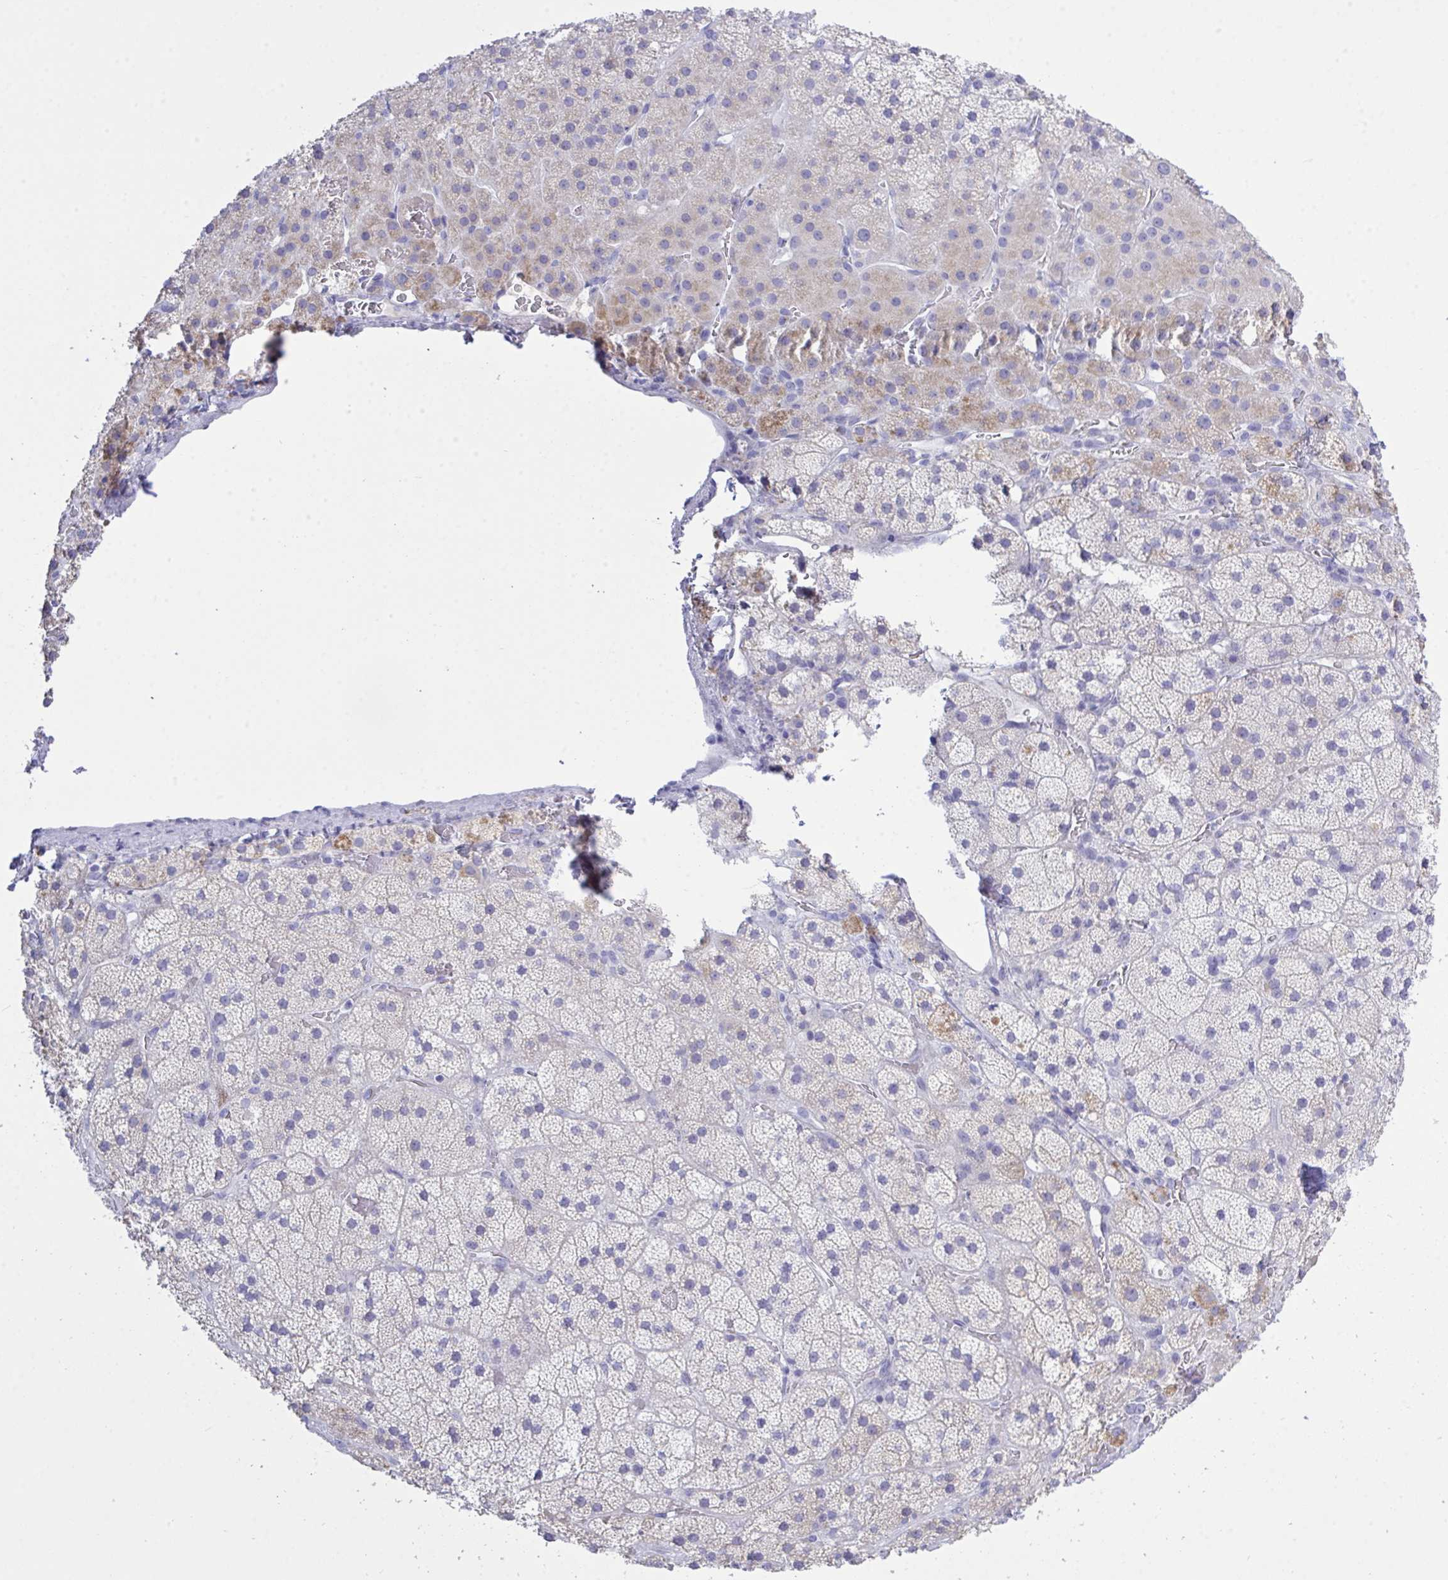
{"staining": {"intensity": "negative", "quantity": "none", "location": "none"}, "tissue": "adrenal gland", "cell_type": "Glandular cells", "image_type": "normal", "snomed": [{"axis": "morphology", "description": "Normal tissue, NOS"}, {"axis": "topography", "description": "Adrenal gland"}], "caption": "A high-resolution photomicrograph shows immunohistochemistry staining of normal adrenal gland, which shows no significant staining in glandular cells. The staining was performed using DAB to visualize the protein expression in brown, while the nuclei were stained in blue with hematoxylin (Magnification: 20x).", "gene": "GLB1L2", "patient": {"sex": "male", "age": 57}}